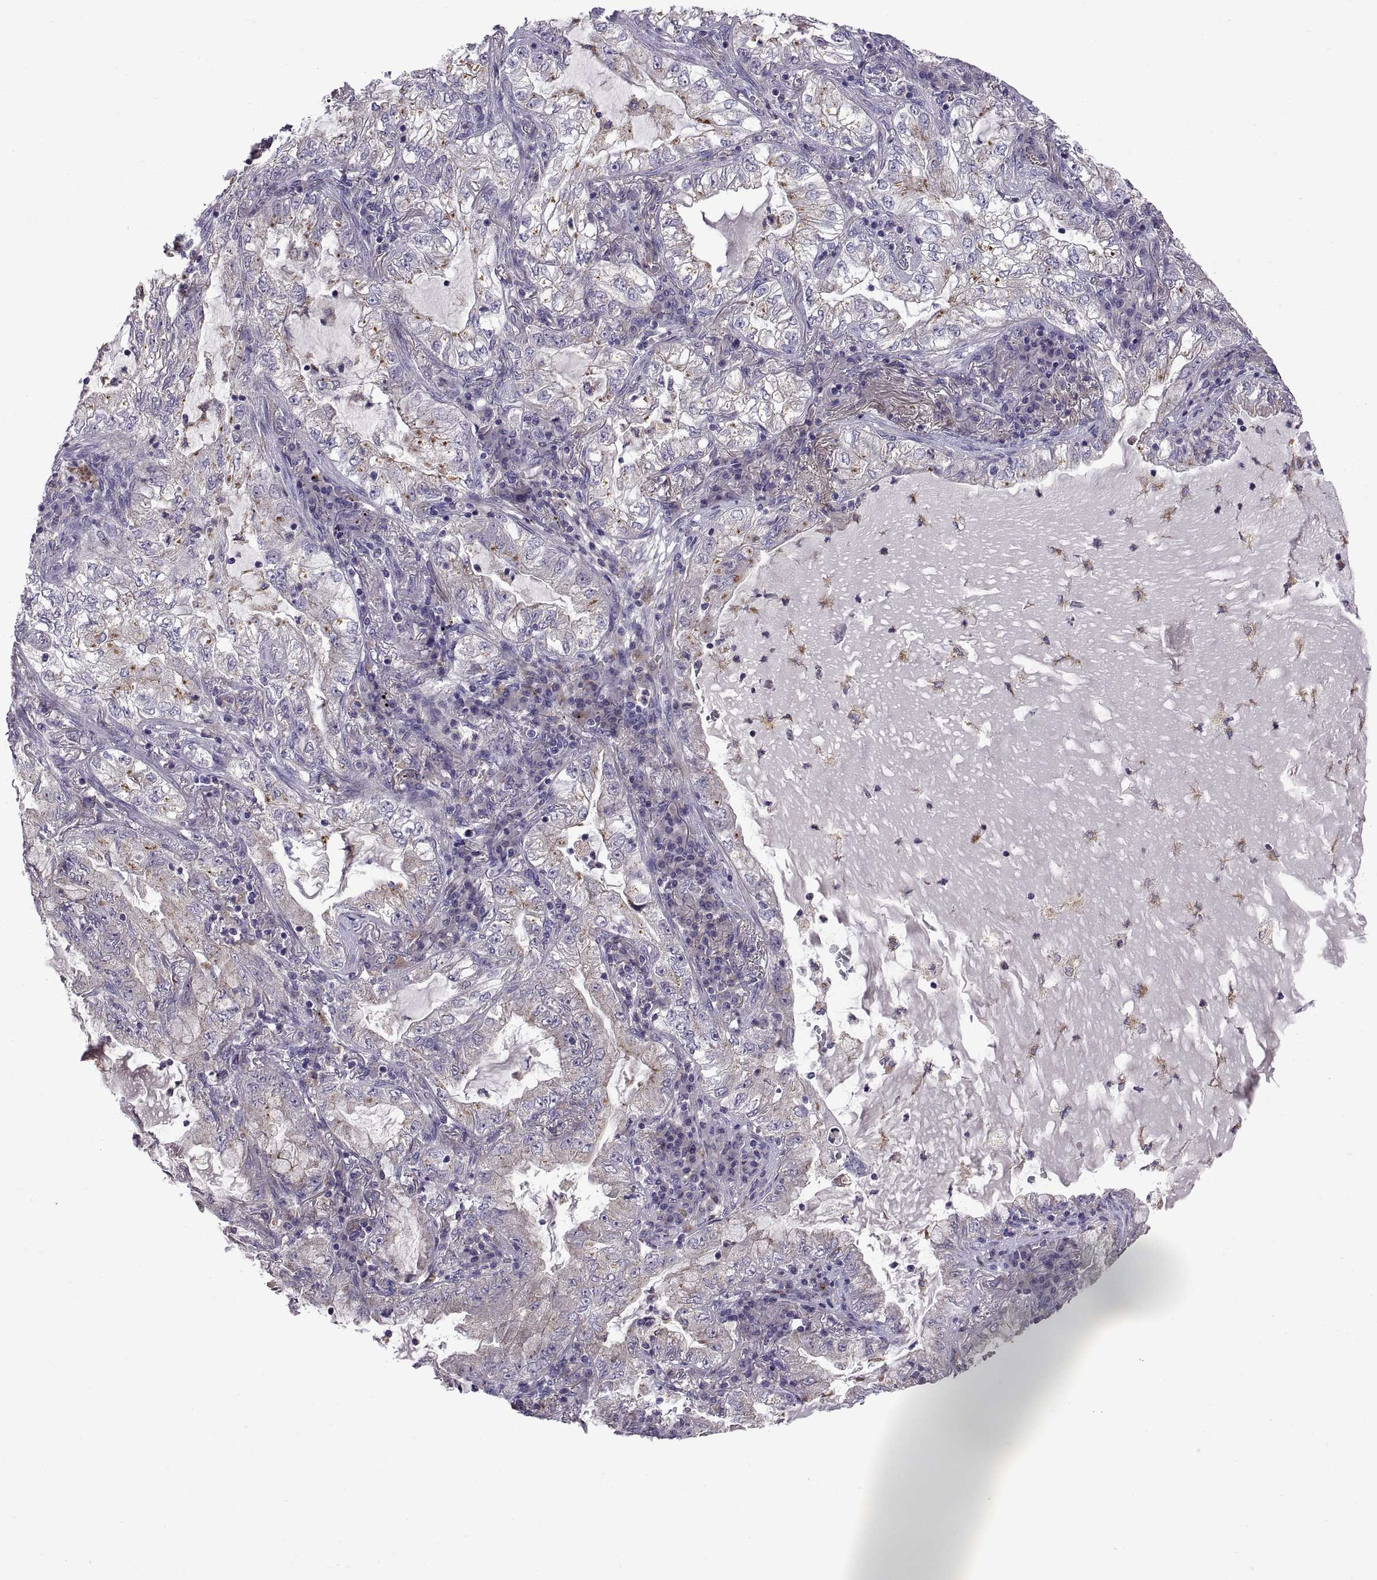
{"staining": {"intensity": "negative", "quantity": "none", "location": "none"}, "tissue": "lung cancer", "cell_type": "Tumor cells", "image_type": "cancer", "snomed": [{"axis": "morphology", "description": "Adenocarcinoma, NOS"}, {"axis": "topography", "description": "Lung"}], "caption": "Immunohistochemical staining of adenocarcinoma (lung) displays no significant expression in tumor cells.", "gene": "ARSL", "patient": {"sex": "female", "age": 73}}